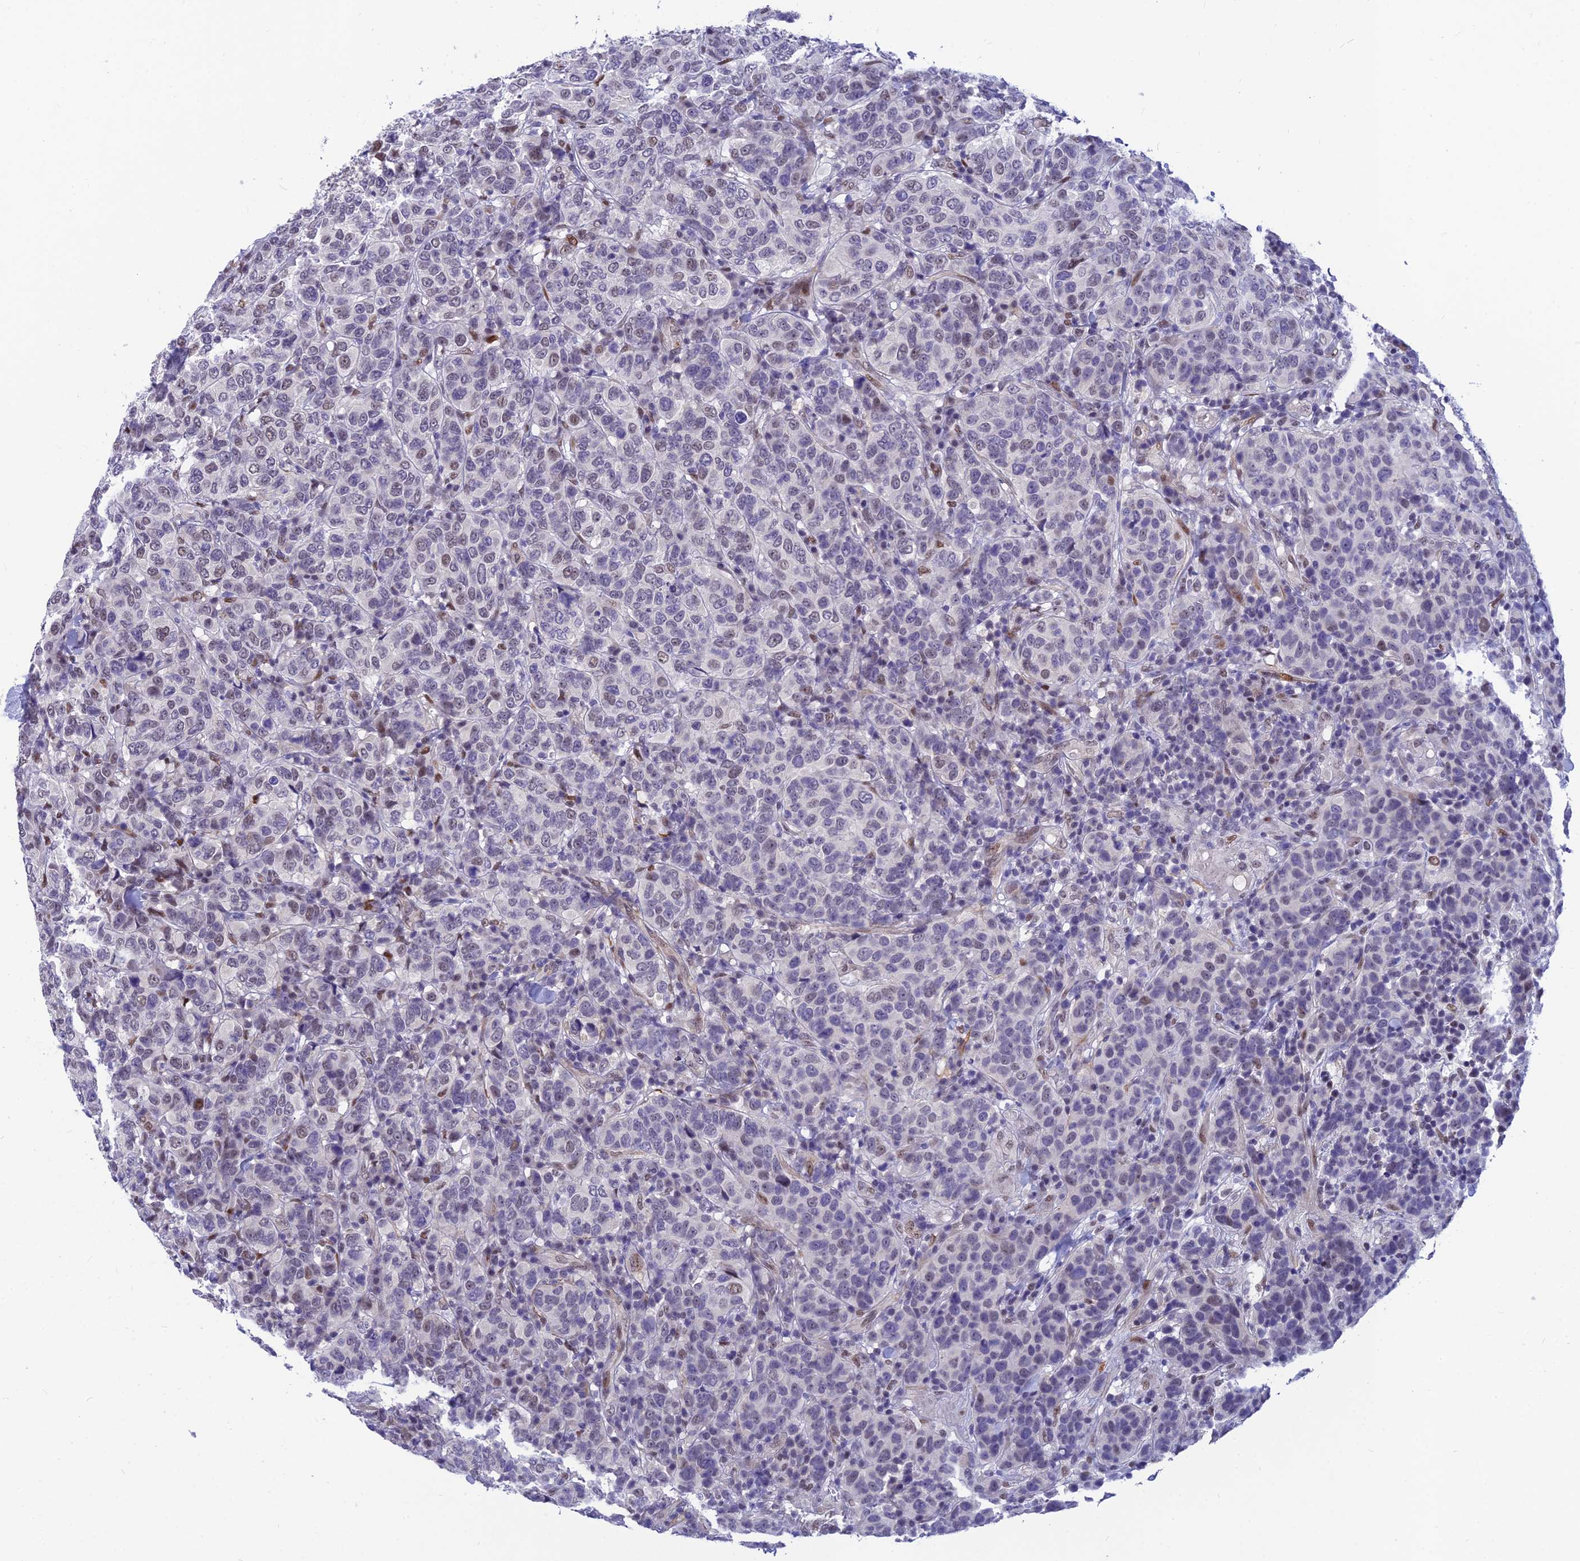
{"staining": {"intensity": "negative", "quantity": "none", "location": "none"}, "tissue": "breast cancer", "cell_type": "Tumor cells", "image_type": "cancer", "snomed": [{"axis": "morphology", "description": "Duct carcinoma"}, {"axis": "topography", "description": "Breast"}], "caption": "Breast cancer (infiltrating ductal carcinoma) was stained to show a protein in brown. There is no significant positivity in tumor cells. (Immunohistochemistry, brightfield microscopy, high magnification).", "gene": "CLK4", "patient": {"sex": "female", "age": 55}}